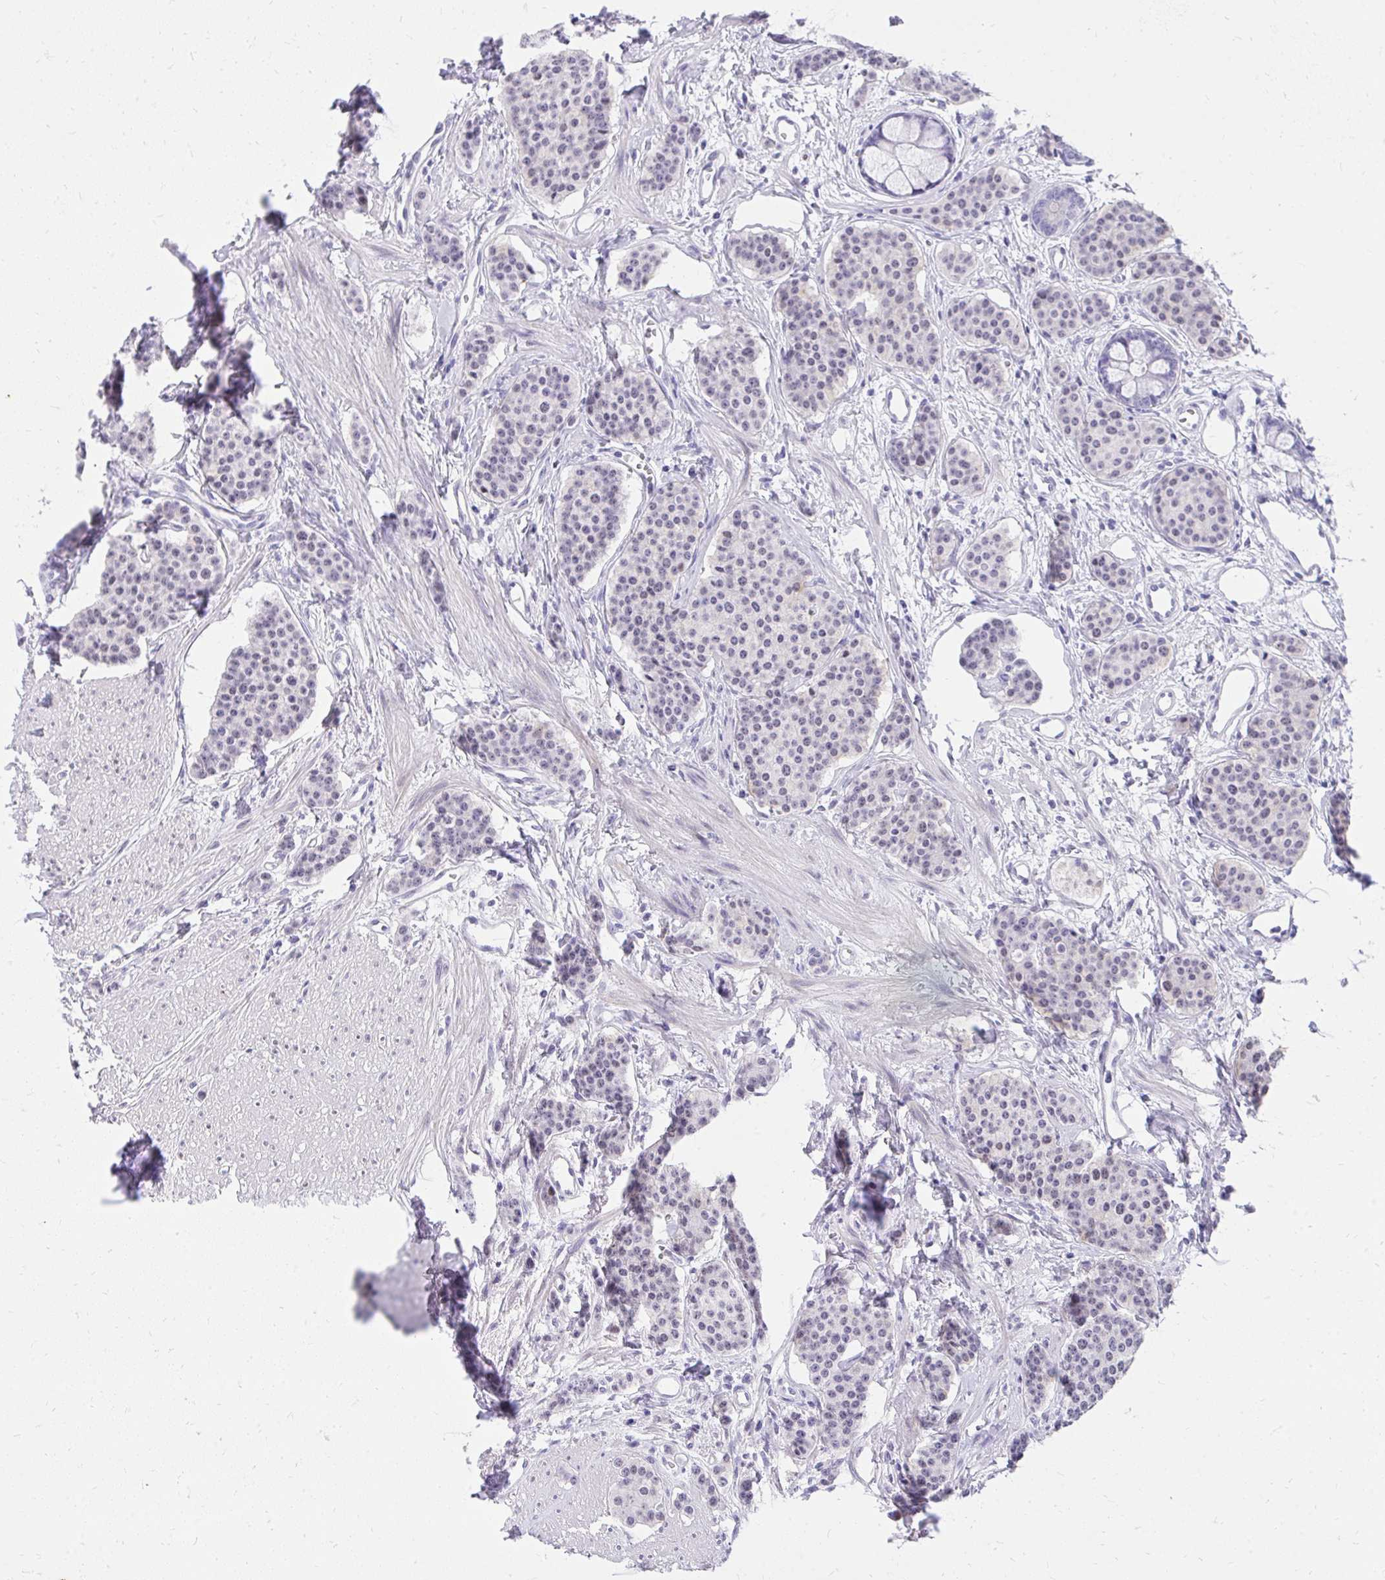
{"staining": {"intensity": "negative", "quantity": "none", "location": "none"}, "tissue": "carcinoid", "cell_type": "Tumor cells", "image_type": "cancer", "snomed": [{"axis": "morphology", "description": "Carcinoid, malignant, NOS"}, {"axis": "topography", "description": "Small intestine"}], "caption": "This histopathology image is of malignant carcinoid stained with IHC to label a protein in brown with the nuclei are counter-stained blue. There is no positivity in tumor cells. The staining is performed using DAB brown chromogen with nuclei counter-stained in using hematoxylin.", "gene": "KLK1", "patient": {"sex": "female", "age": 64}}